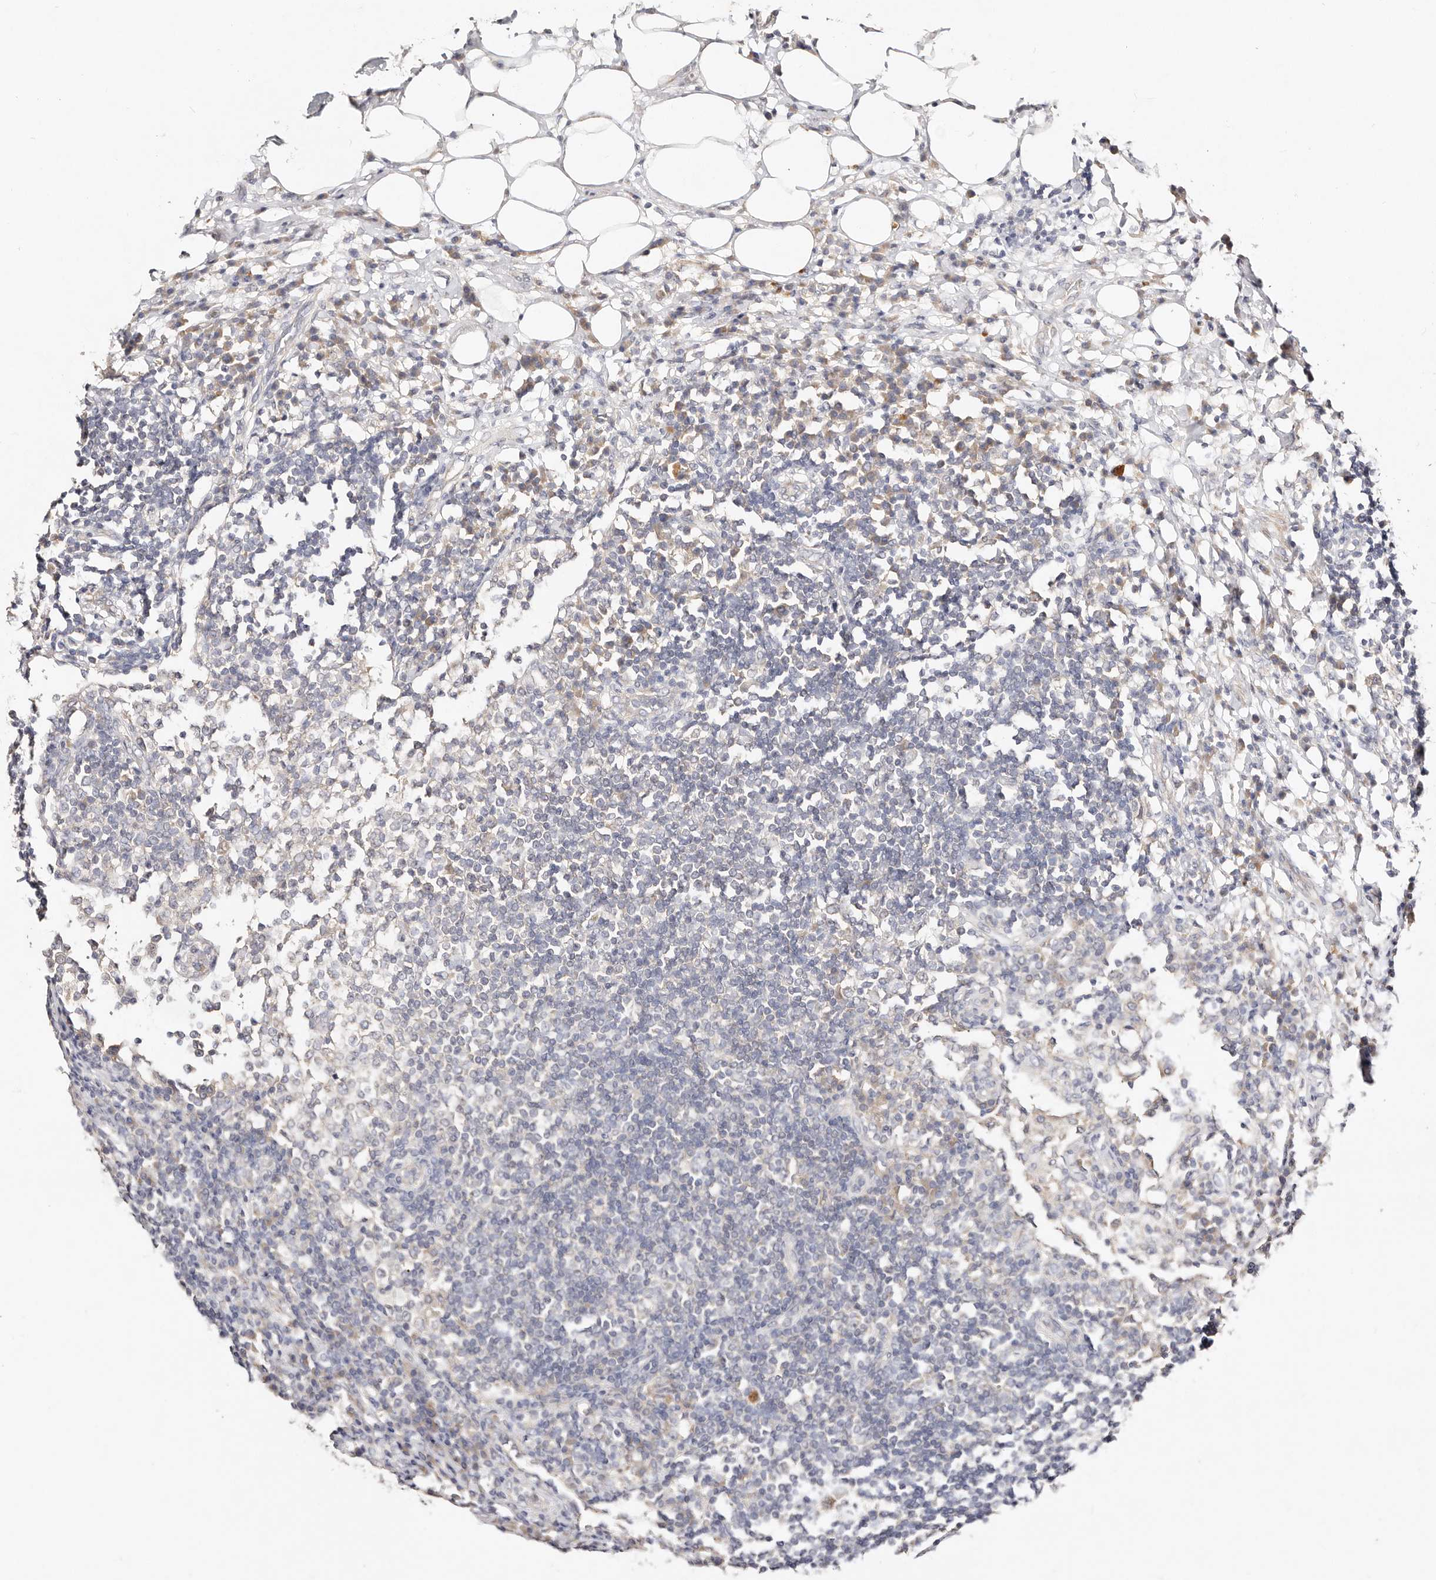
{"staining": {"intensity": "negative", "quantity": "none", "location": "none"}, "tissue": "lymph node", "cell_type": "Germinal center cells", "image_type": "normal", "snomed": [{"axis": "morphology", "description": "Normal tissue, NOS"}, {"axis": "topography", "description": "Lymph node"}], "caption": "Lymph node stained for a protein using immunohistochemistry demonstrates no expression germinal center cells.", "gene": "VIPAS39", "patient": {"sex": "female", "age": 53}}